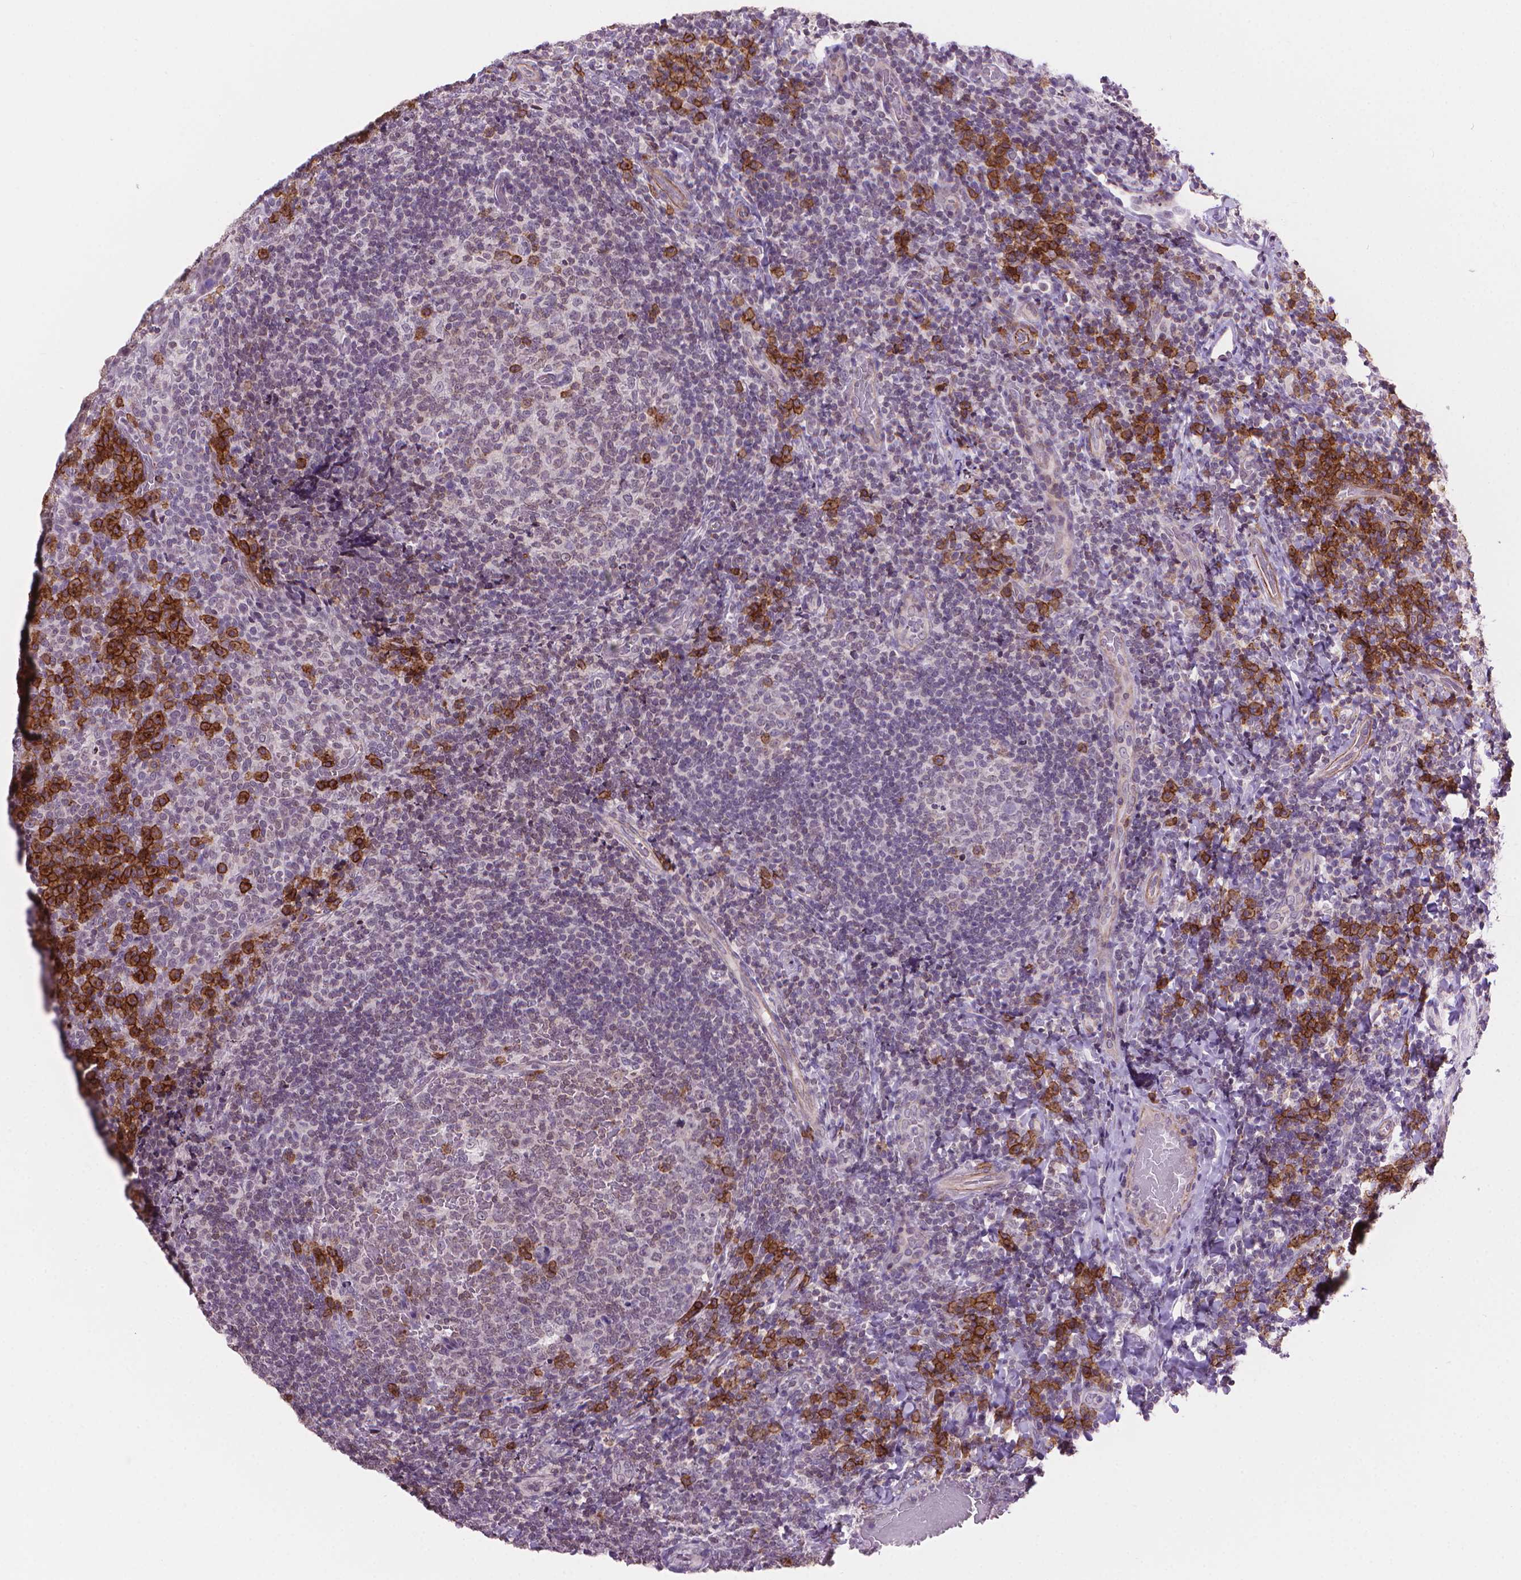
{"staining": {"intensity": "strong", "quantity": "<25%", "location": "cytoplasmic/membranous"}, "tissue": "tonsil", "cell_type": "Germinal center cells", "image_type": "normal", "snomed": [{"axis": "morphology", "description": "Normal tissue, NOS"}, {"axis": "topography", "description": "Tonsil"}], "caption": "Immunohistochemical staining of benign tonsil demonstrates strong cytoplasmic/membranous protein staining in about <25% of germinal center cells.", "gene": "TMEM184A", "patient": {"sex": "male", "age": 17}}